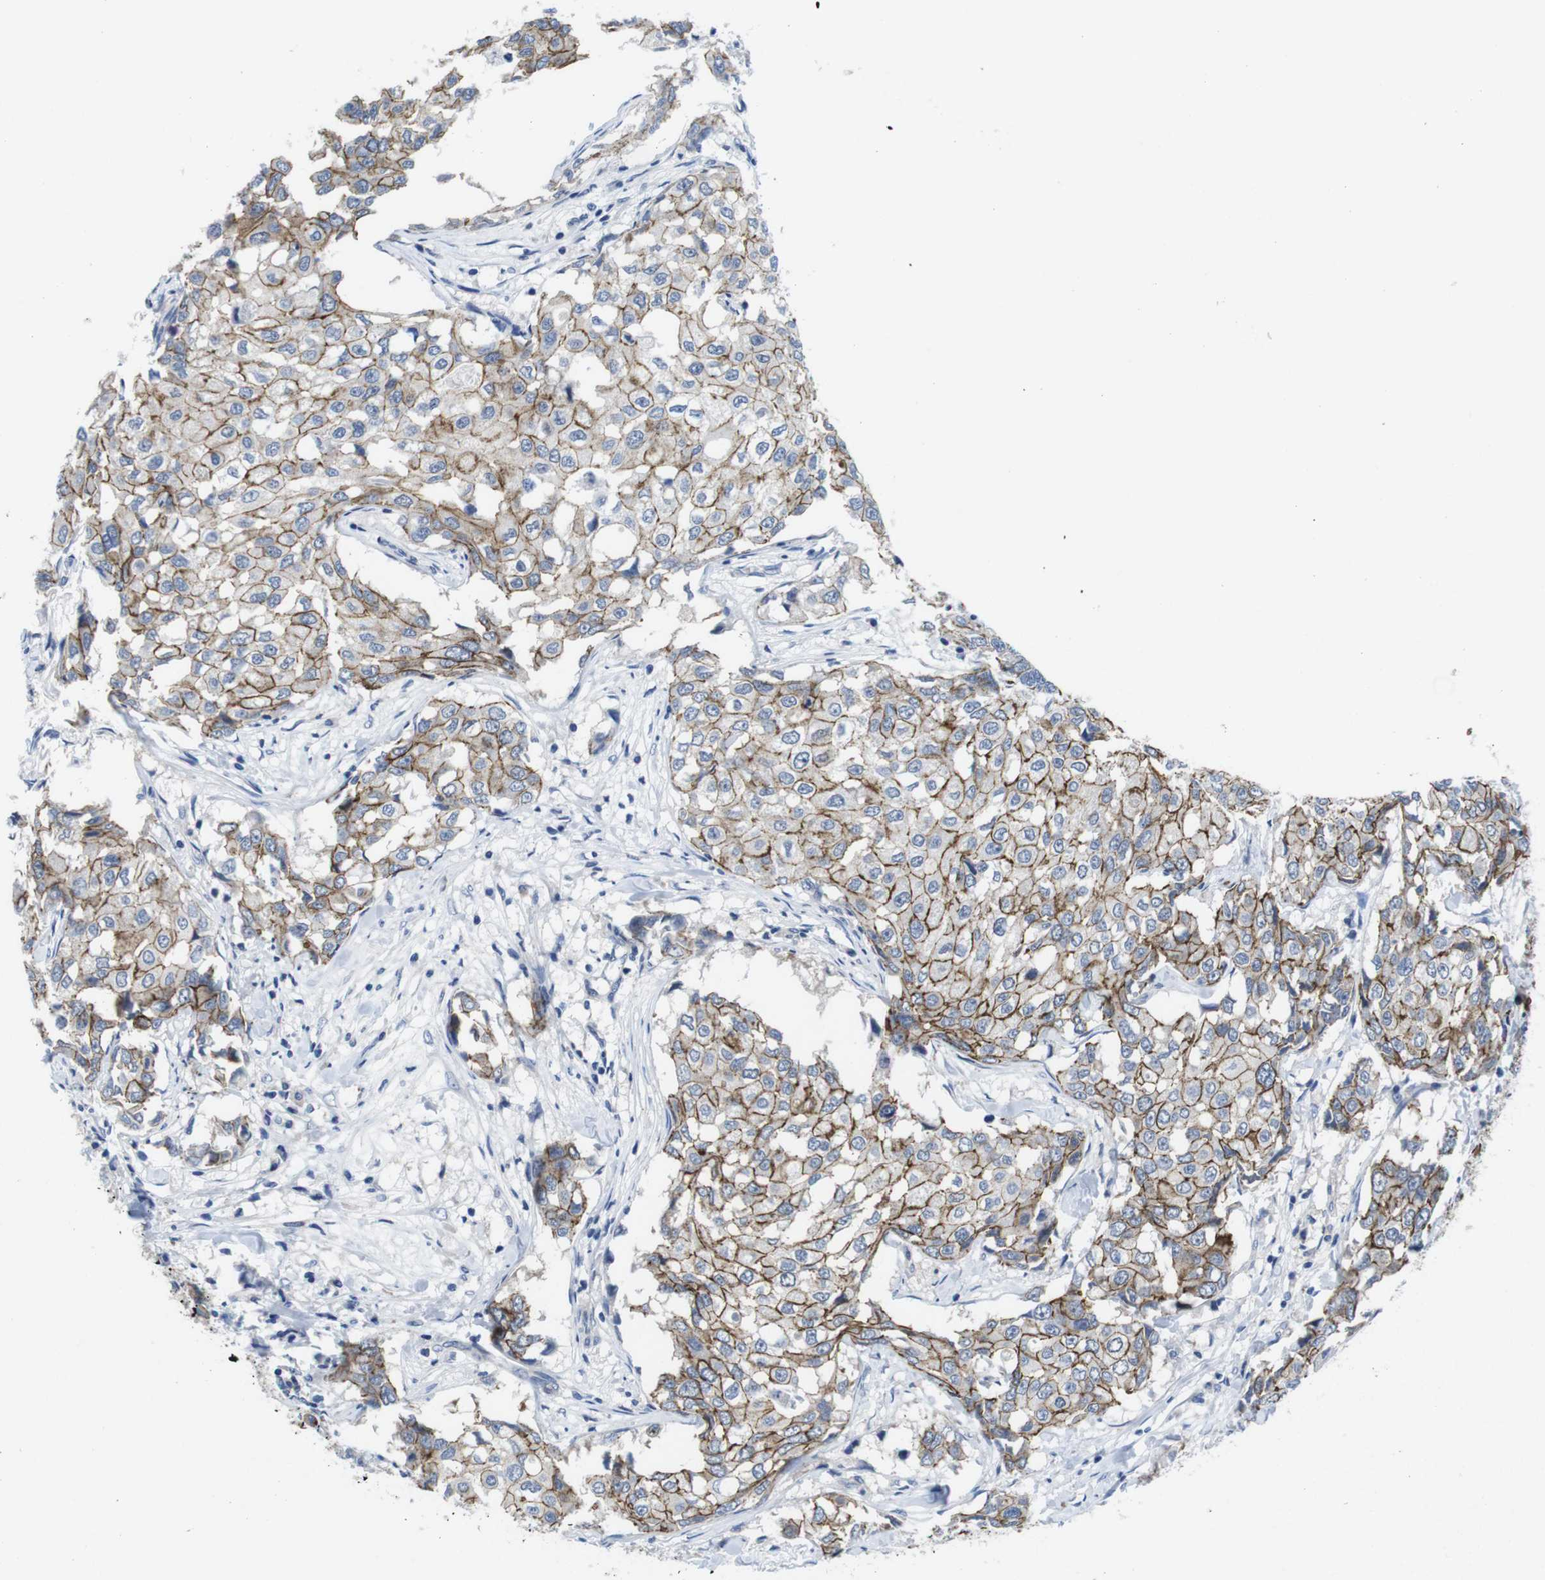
{"staining": {"intensity": "moderate", "quantity": "25%-75%", "location": "cytoplasmic/membranous"}, "tissue": "breast cancer", "cell_type": "Tumor cells", "image_type": "cancer", "snomed": [{"axis": "morphology", "description": "Duct carcinoma"}, {"axis": "topography", "description": "Breast"}], "caption": "Immunohistochemistry (IHC) micrograph of invasive ductal carcinoma (breast) stained for a protein (brown), which exhibits medium levels of moderate cytoplasmic/membranous staining in approximately 25%-75% of tumor cells.", "gene": "SCRIB", "patient": {"sex": "female", "age": 27}}